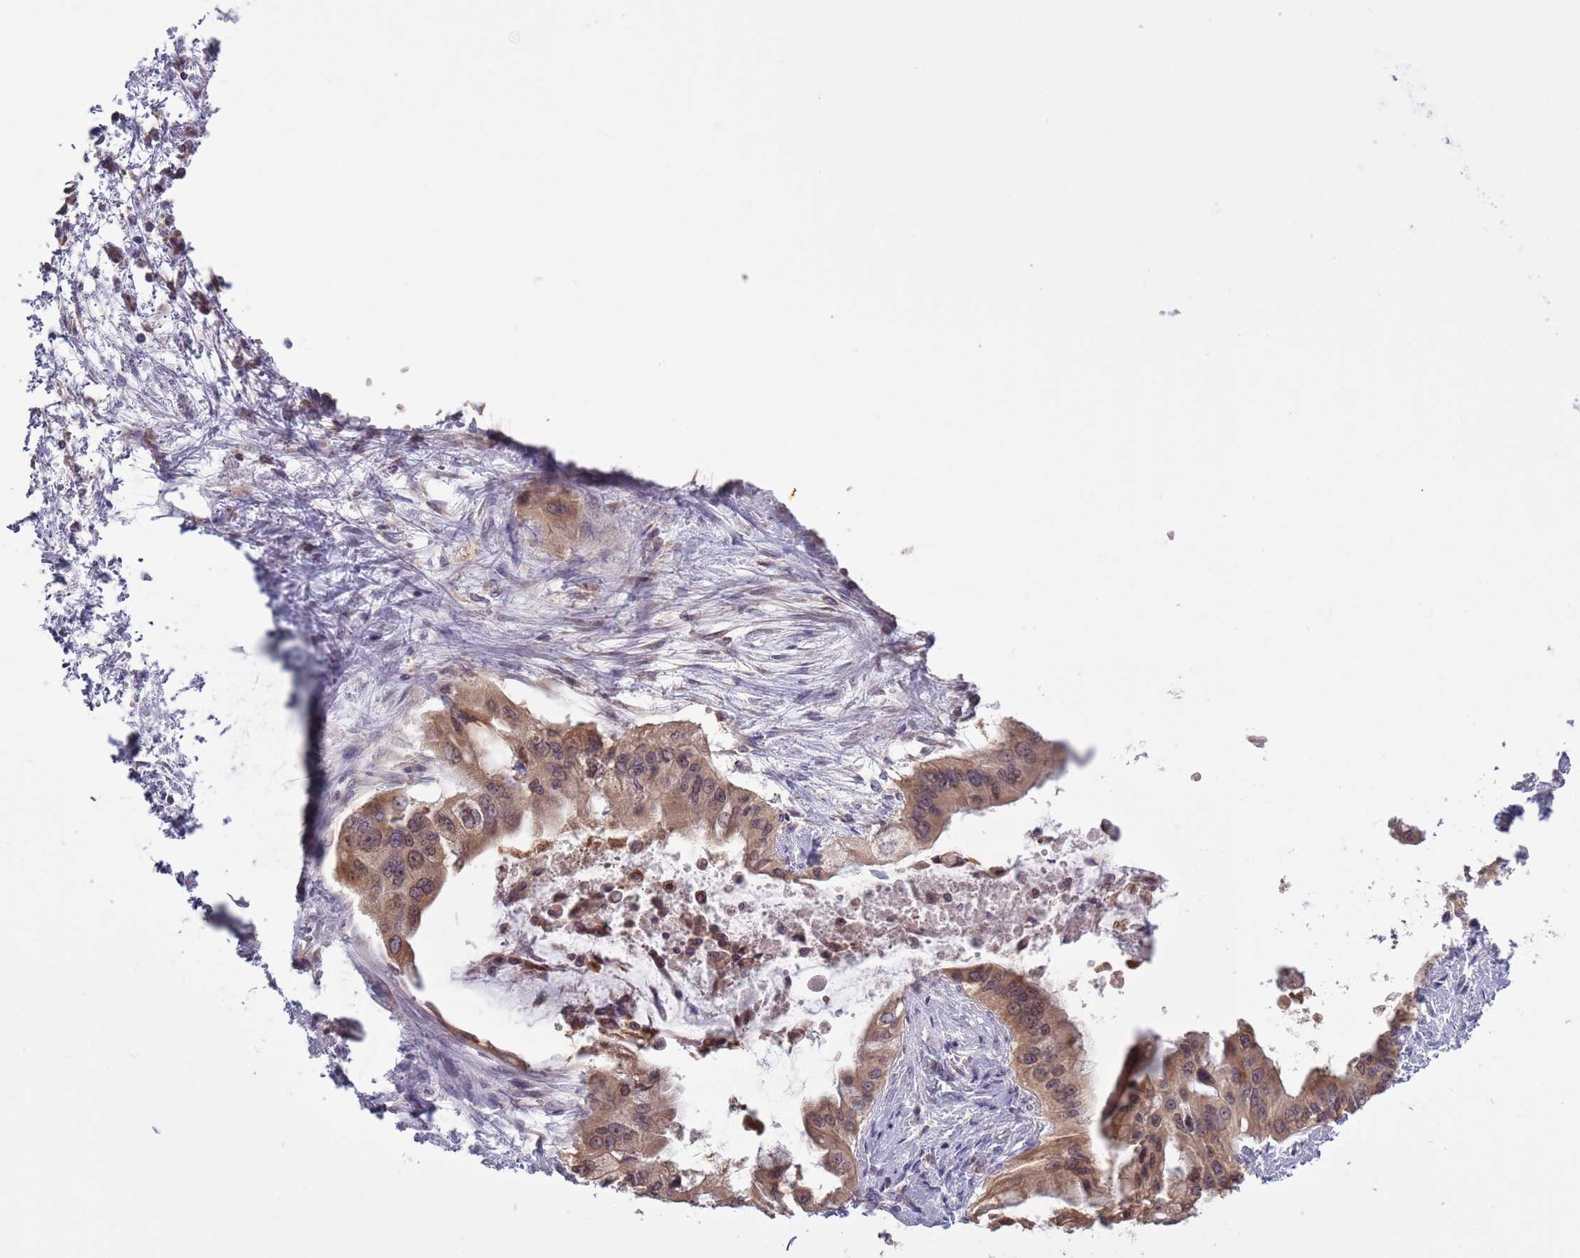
{"staining": {"intensity": "moderate", "quantity": ">75%", "location": "cytoplasmic/membranous,nuclear"}, "tissue": "pancreatic cancer", "cell_type": "Tumor cells", "image_type": "cancer", "snomed": [{"axis": "morphology", "description": "Adenocarcinoma, NOS"}, {"axis": "topography", "description": "Pancreas"}], "caption": "Protein staining of pancreatic cancer (adenocarcinoma) tissue reveals moderate cytoplasmic/membranous and nuclear expression in about >75% of tumor cells.", "gene": "RPL17-C18orf32", "patient": {"sex": "male", "age": 46}}